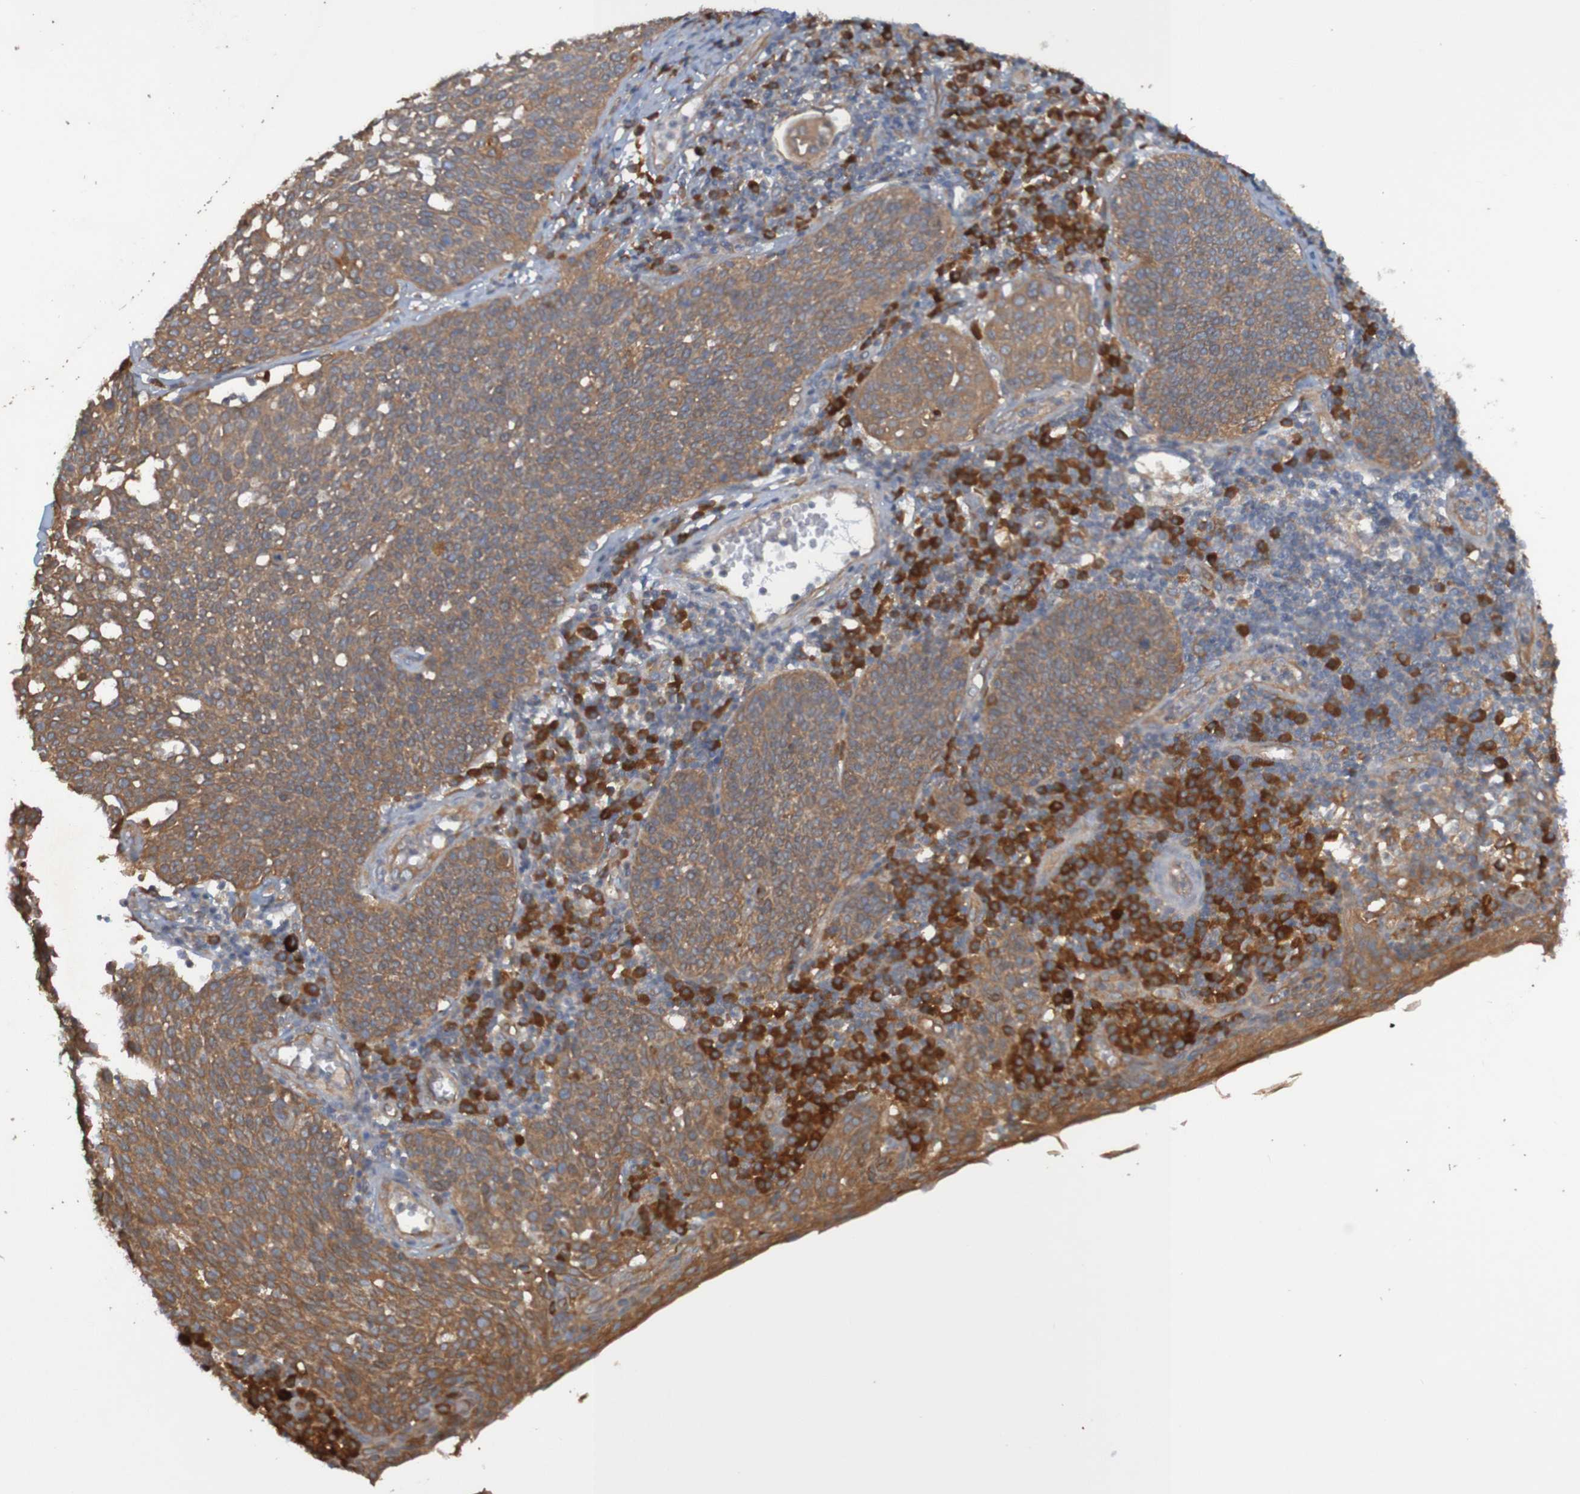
{"staining": {"intensity": "moderate", "quantity": ">75%", "location": "cytoplasmic/membranous"}, "tissue": "cervical cancer", "cell_type": "Tumor cells", "image_type": "cancer", "snomed": [{"axis": "morphology", "description": "Squamous cell carcinoma, NOS"}, {"axis": "topography", "description": "Cervix"}], "caption": "Immunohistochemistry (IHC) histopathology image of neoplastic tissue: cervical cancer (squamous cell carcinoma) stained using IHC reveals medium levels of moderate protein expression localized specifically in the cytoplasmic/membranous of tumor cells, appearing as a cytoplasmic/membranous brown color.", "gene": "DNAJC4", "patient": {"sex": "female", "age": 34}}